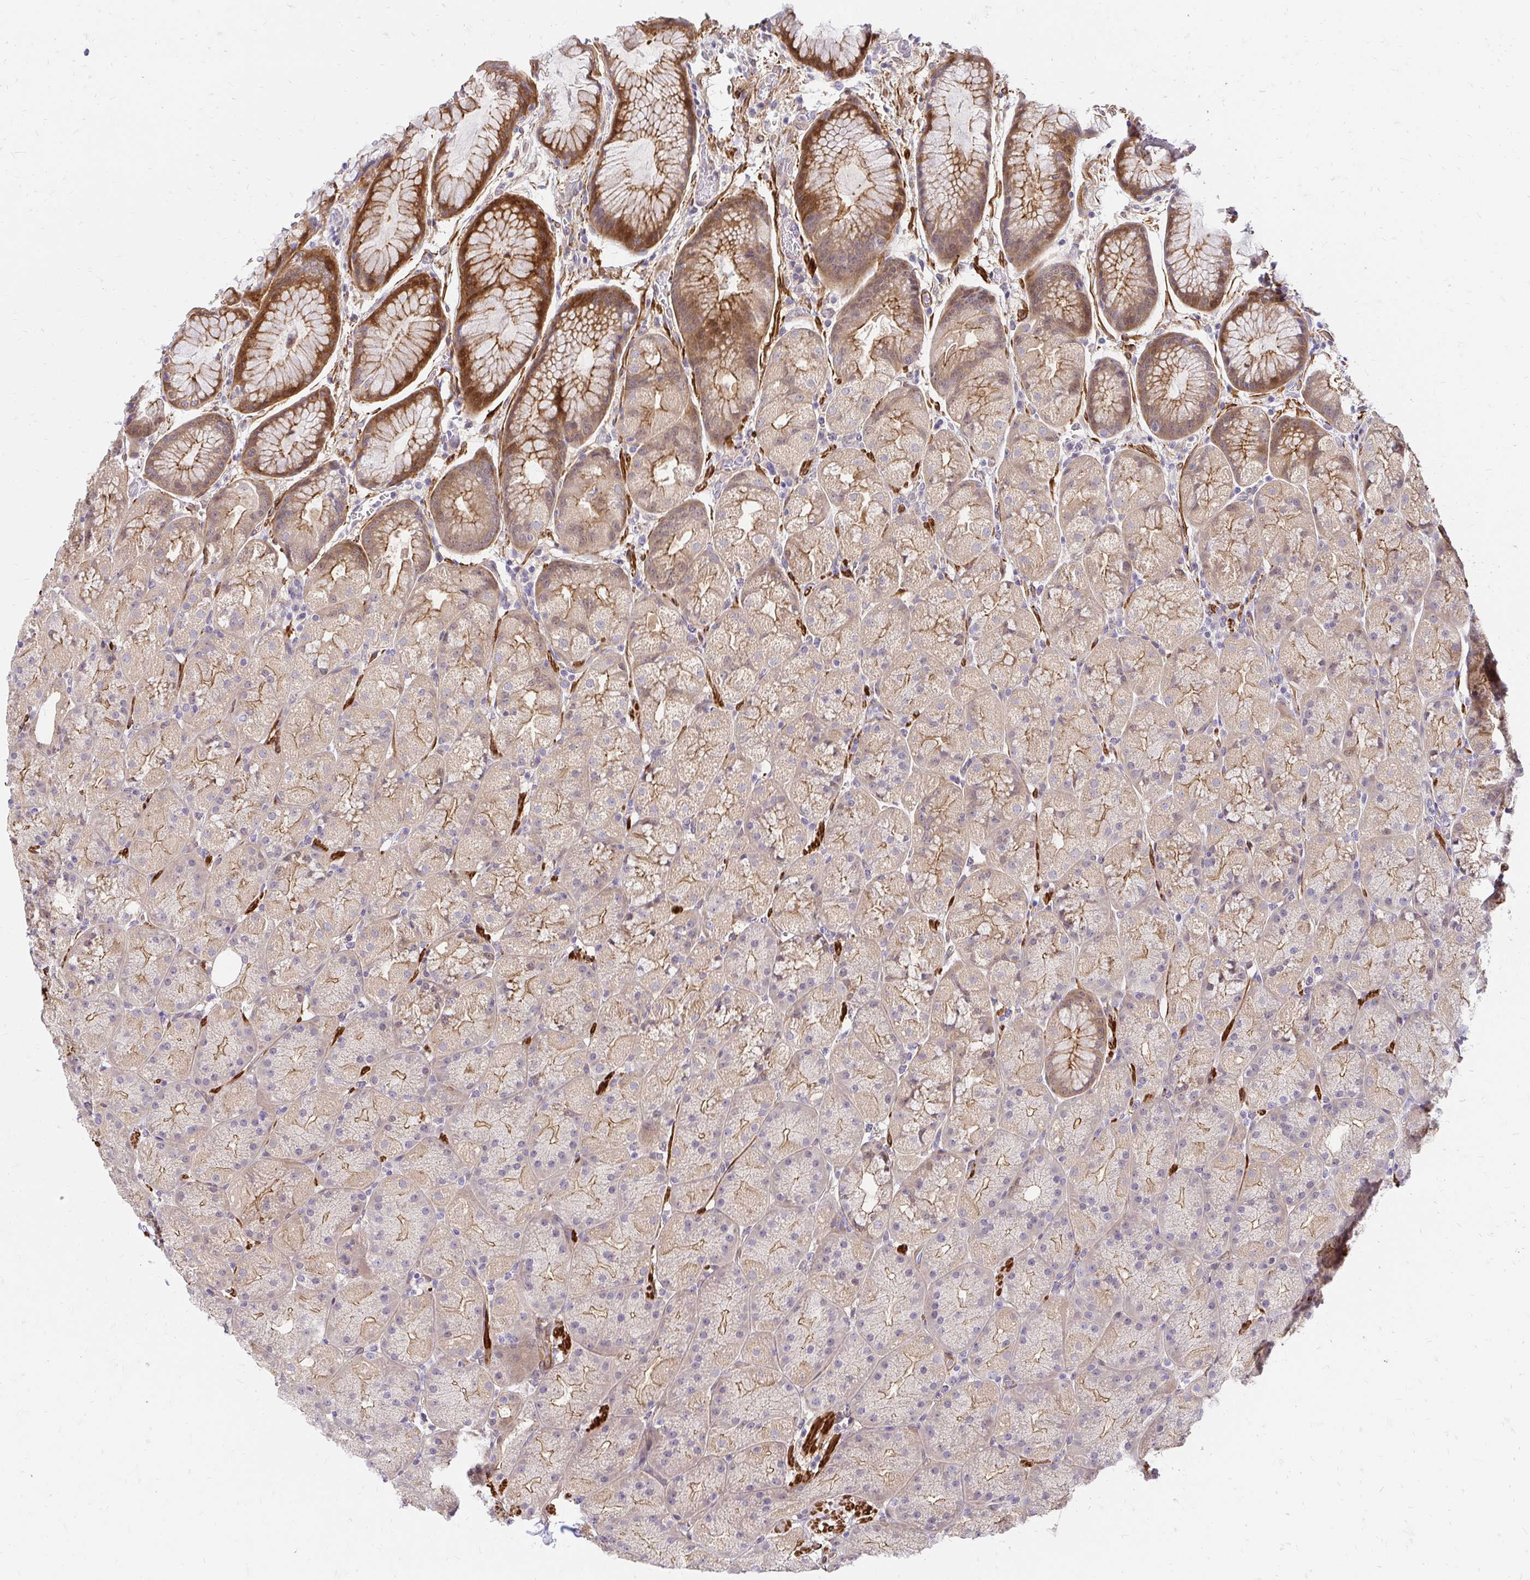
{"staining": {"intensity": "strong", "quantity": "<25%", "location": "cytoplasmic/membranous"}, "tissue": "stomach", "cell_type": "Glandular cells", "image_type": "normal", "snomed": [{"axis": "morphology", "description": "Normal tissue, NOS"}, {"axis": "topography", "description": "Stomach, upper"}, {"axis": "topography", "description": "Stomach"}], "caption": "Immunohistochemical staining of benign human stomach exhibits <25% levels of strong cytoplasmic/membranous protein expression in approximately <25% of glandular cells. Immunohistochemistry (ihc) stains the protein of interest in brown and the nuclei are stained blue.", "gene": "YAP1", "patient": {"sex": "male", "age": 48}}